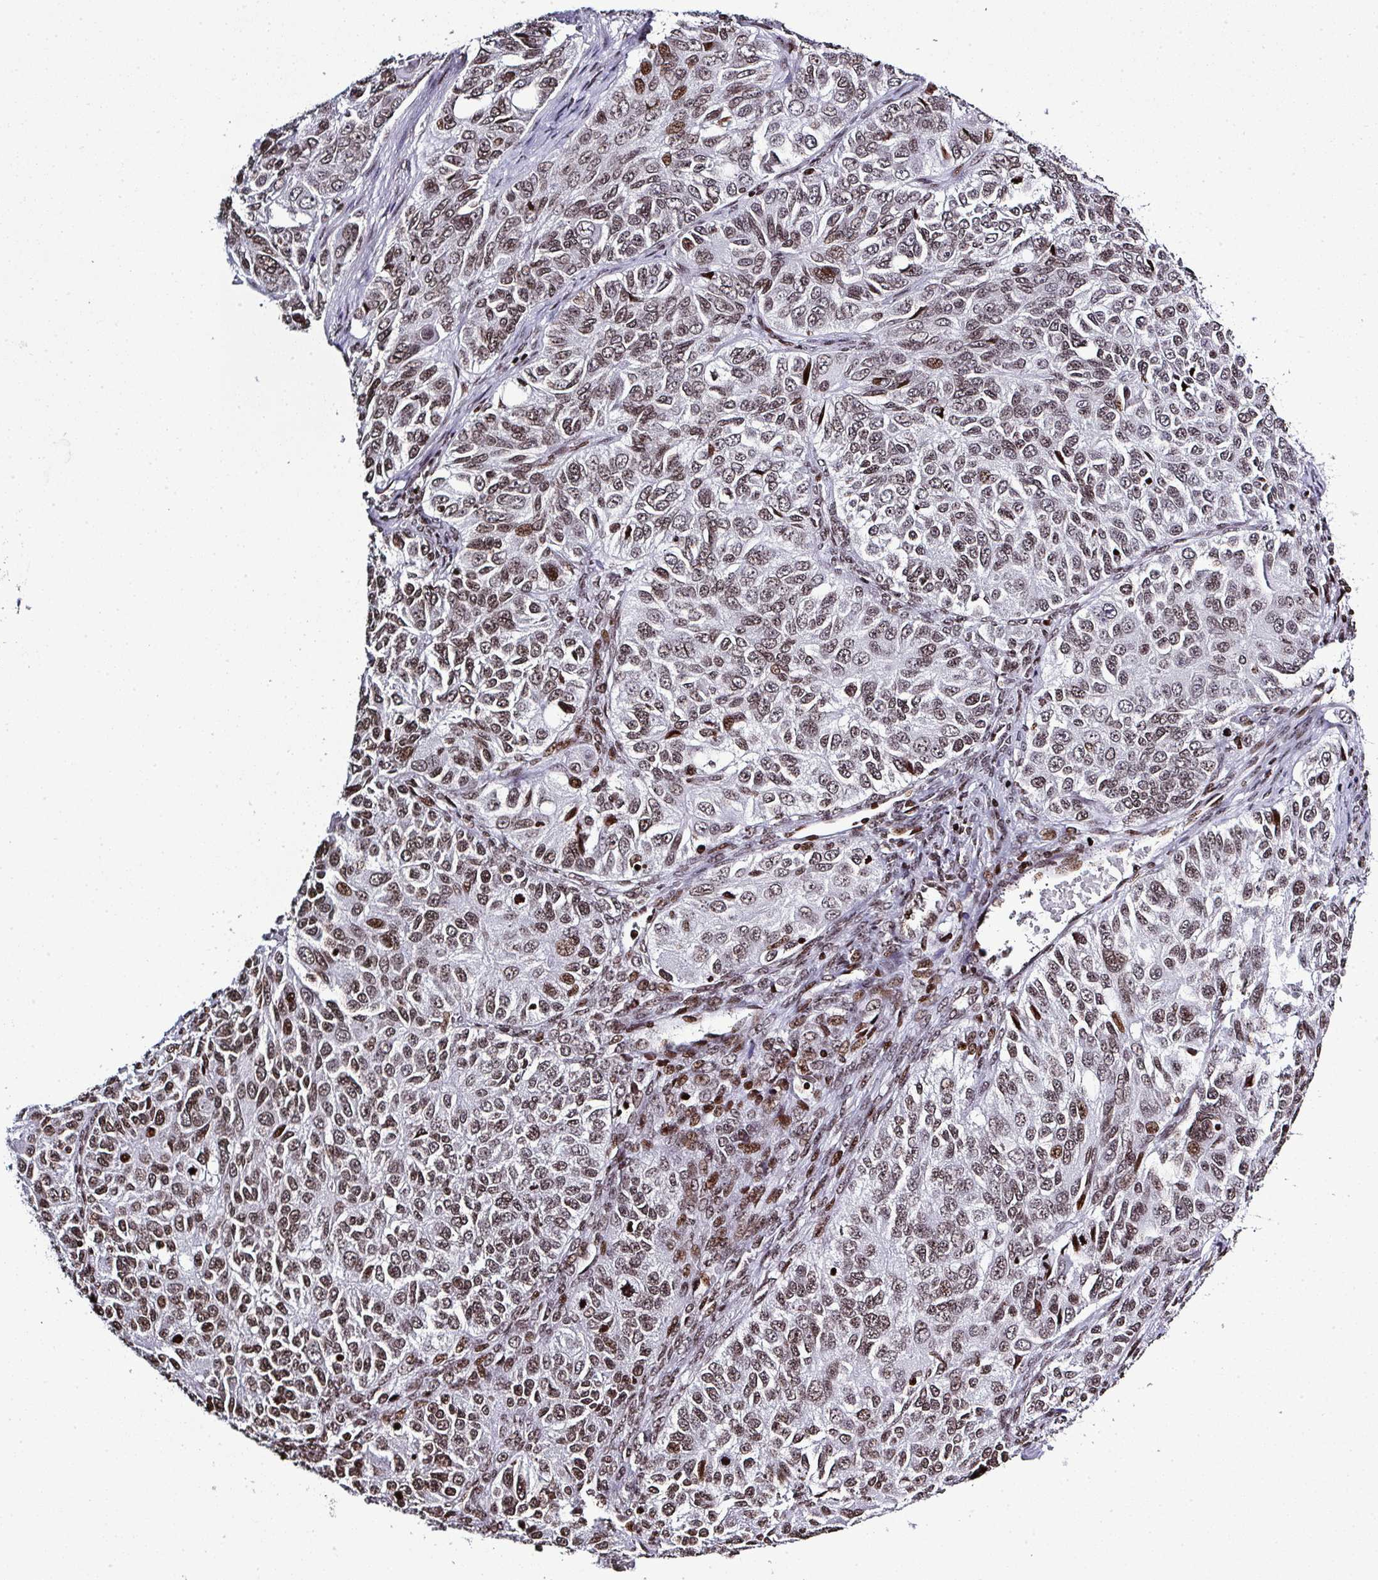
{"staining": {"intensity": "moderate", "quantity": ">75%", "location": "nuclear"}, "tissue": "ovarian cancer", "cell_type": "Tumor cells", "image_type": "cancer", "snomed": [{"axis": "morphology", "description": "Carcinoma, endometroid"}, {"axis": "topography", "description": "Ovary"}], "caption": "Immunohistochemistry micrograph of neoplastic tissue: ovarian endometroid carcinoma stained using immunohistochemistry displays medium levels of moderate protein expression localized specifically in the nuclear of tumor cells, appearing as a nuclear brown color.", "gene": "RASL11A", "patient": {"sex": "female", "age": 51}}